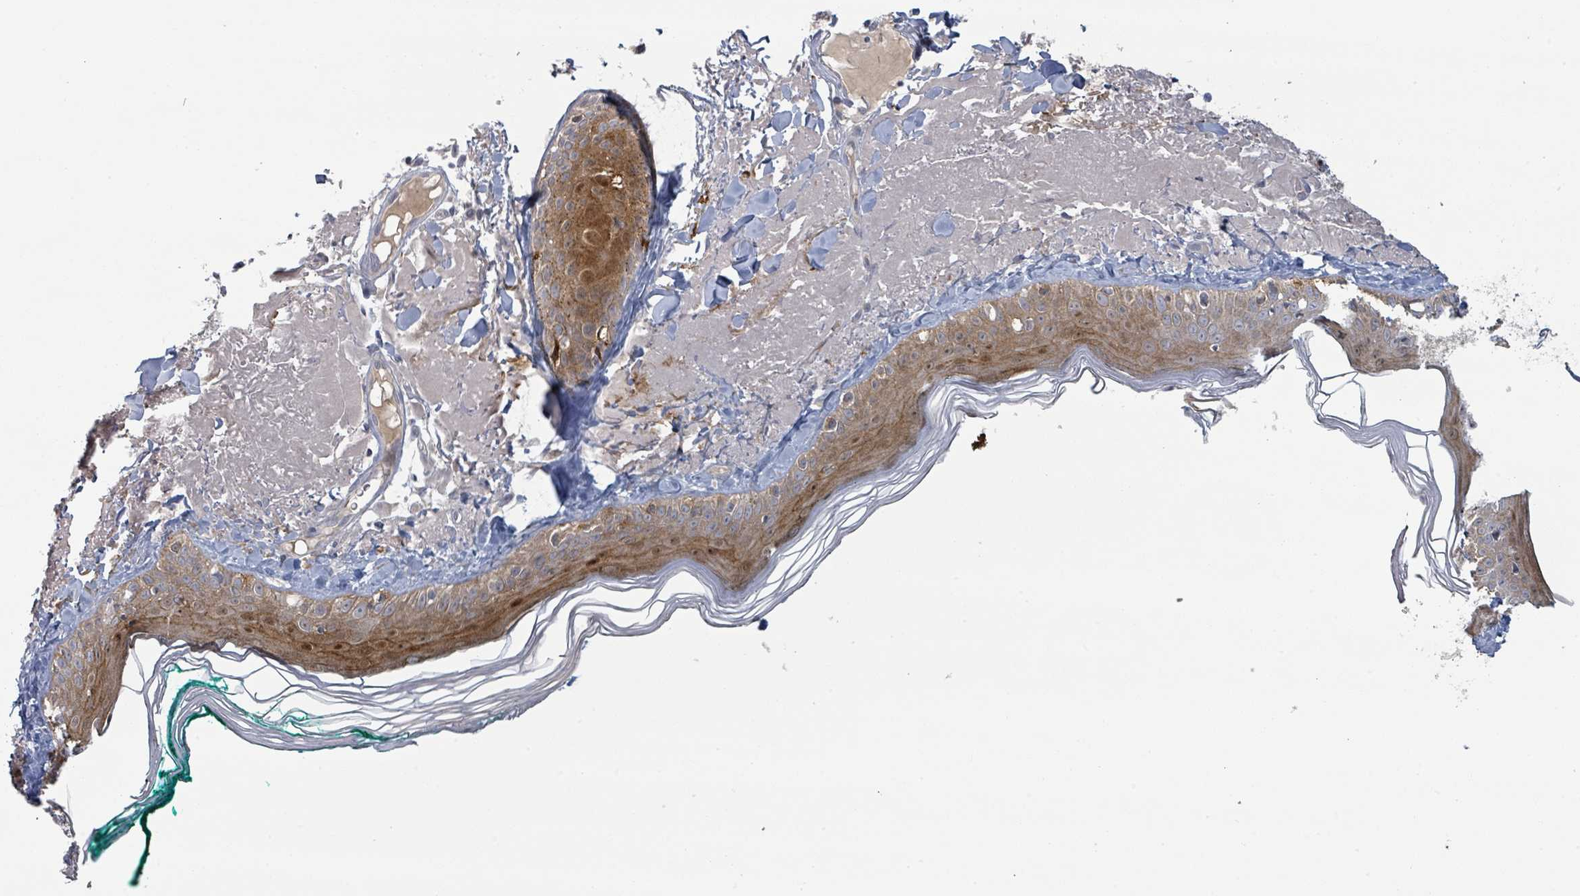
{"staining": {"intensity": "negative", "quantity": "none", "location": "none"}, "tissue": "skin", "cell_type": "Fibroblasts", "image_type": "normal", "snomed": [{"axis": "morphology", "description": "Normal tissue, NOS"}, {"axis": "morphology", "description": "Malignant melanoma, NOS"}, {"axis": "topography", "description": "Skin"}], "caption": "This is a micrograph of immunohistochemistry staining of unremarkable skin, which shows no staining in fibroblasts.", "gene": "COL5A3", "patient": {"sex": "male", "age": 80}}